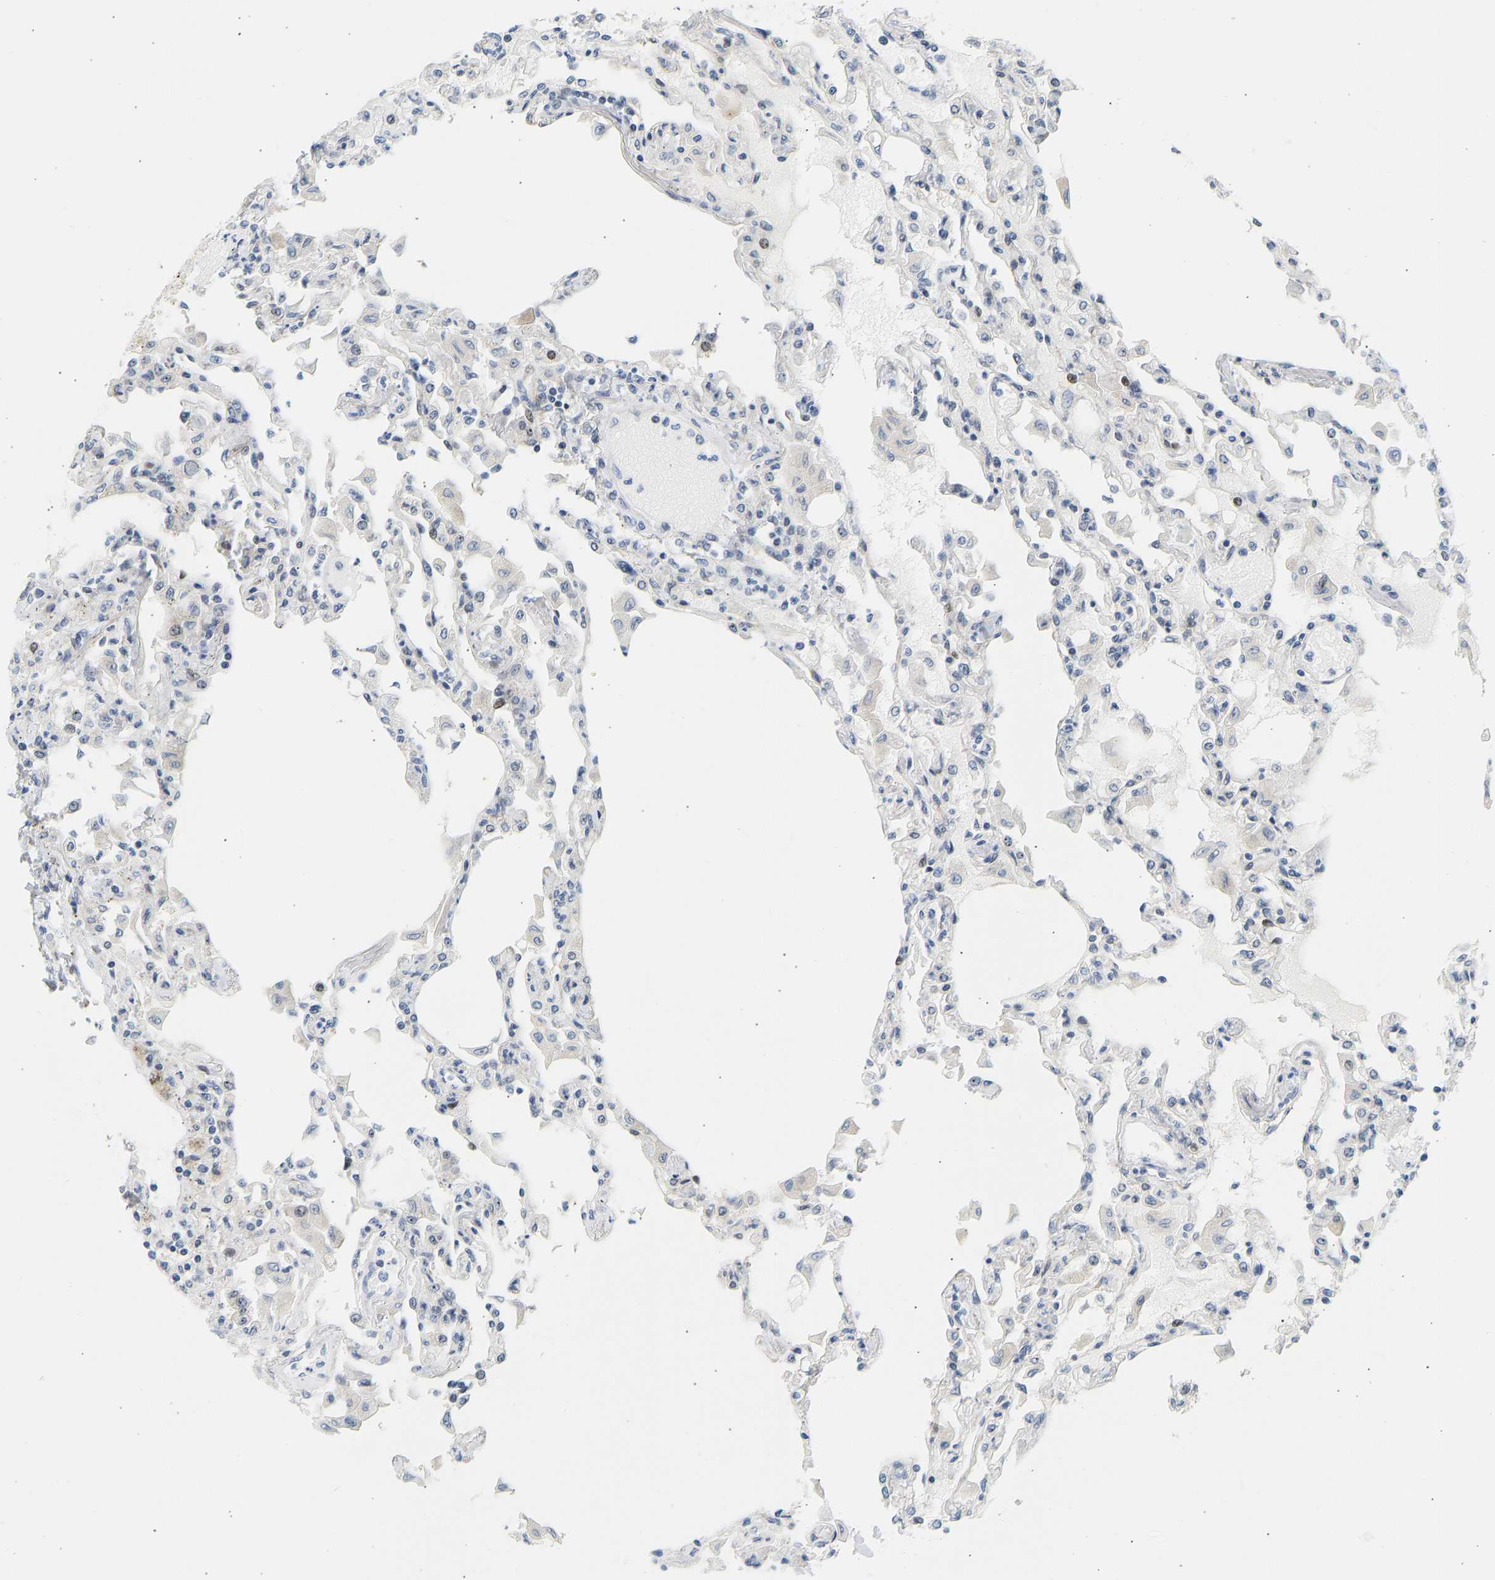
{"staining": {"intensity": "negative", "quantity": "none", "location": "none"}, "tissue": "lung", "cell_type": "Alveolar cells", "image_type": "normal", "snomed": [{"axis": "morphology", "description": "Normal tissue, NOS"}, {"axis": "topography", "description": "Bronchus"}, {"axis": "topography", "description": "Lung"}], "caption": "Alveolar cells are negative for brown protein staining in unremarkable lung. The staining is performed using DAB (3,3'-diaminobenzidine) brown chromogen with nuclei counter-stained in using hematoxylin.", "gene": "BAG1", "patient": {"sex": "female", "age": 49}}